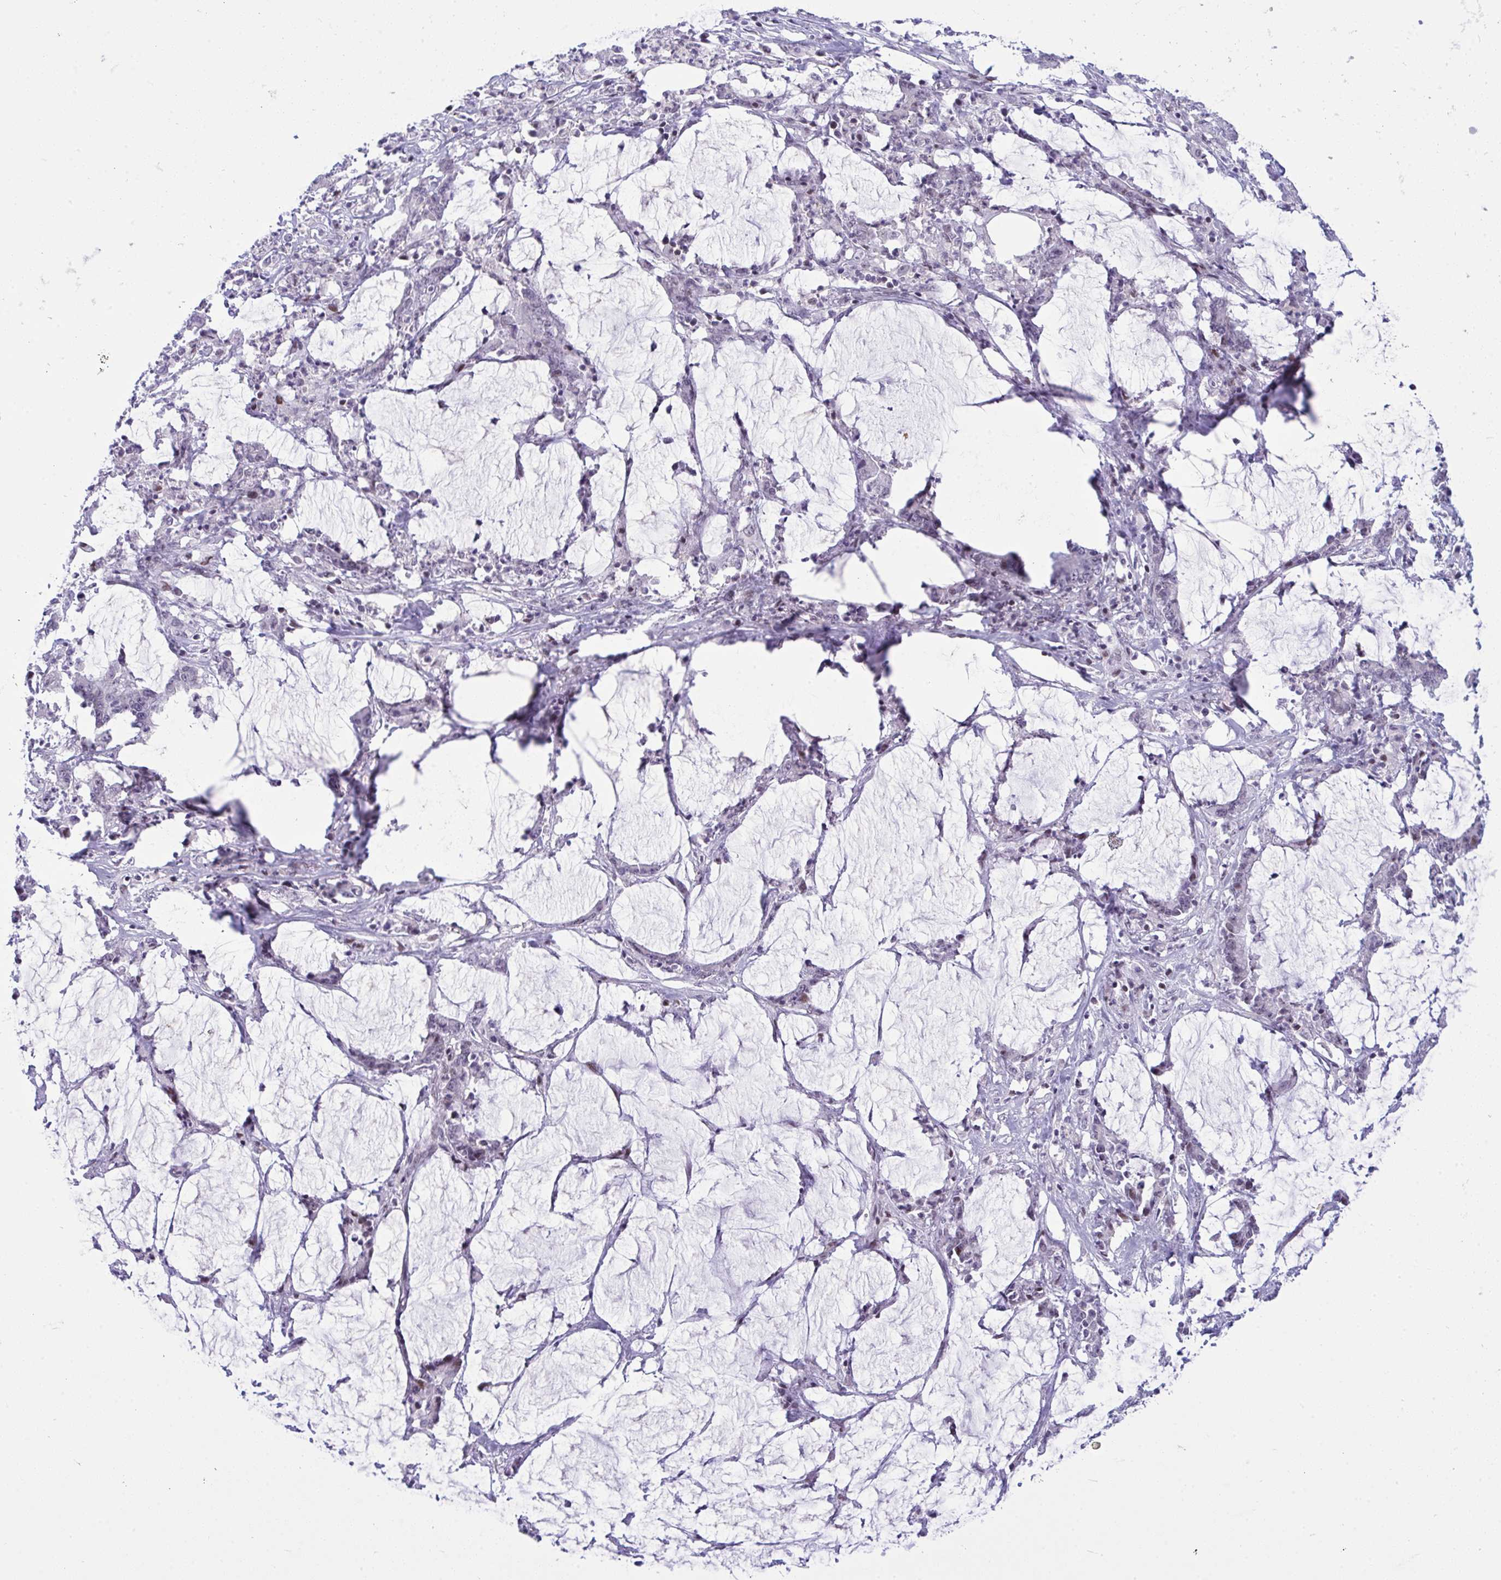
{"staining": {"intensity": "negative", "quantity": "none", "location": "none"}, "tissue": "stomach cancer", "cell_type": "Tumor cells", "image_type": "cancer", "snomed": [{"axis": "morphology", "description": "Adenocarcinoma, NOS"}, {"axis": "topography", "description": "Stomach, upper"}], "caption": "High magnification brightfield microscopy of stomach cancer (adenocarcinoma) stained with DAB (brown) and counterstained with hematoxylin (blue): tumor cells show no significant staining.", "gene": "ZFHX3", "patient": {"sex": "male", "age": 68}}